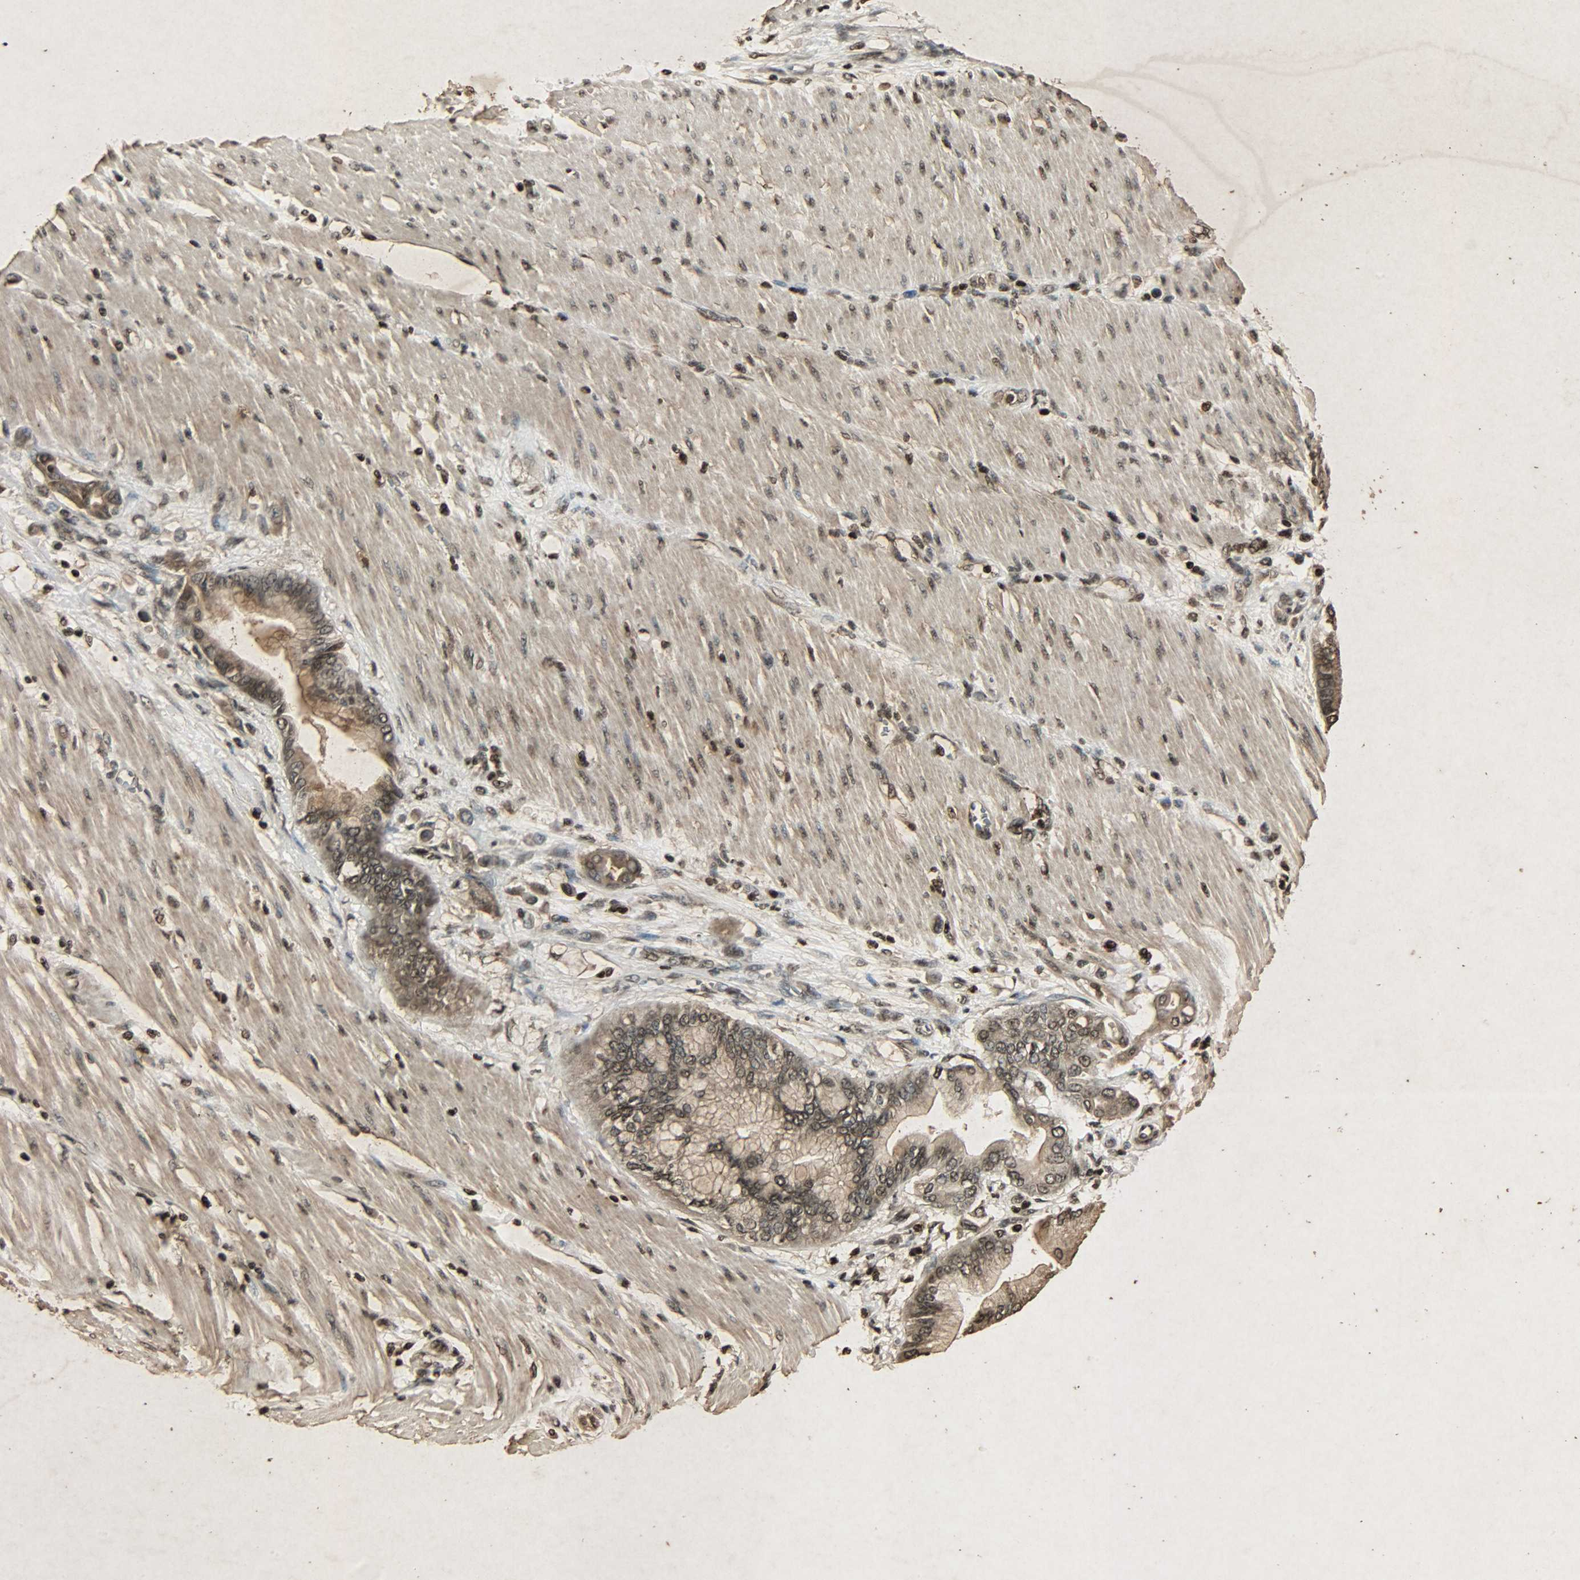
{"staining": {"intensity": "strong", "quantity": ">75%", "location": "cytoplasmic/membranous,nuclear"}, "tissue": "pancreatic cancer", "cell_type": "Tumor cells", "image_type": "cancer", "snomed": [{"axis": "morphology", "description": "Adenocarcinoma, NOS"}, {"axis": "morphology", "description": "Adenocarcinoma, metastatic, NOS"}, {"axis": "topography", "description": "Lymph node"}, {"axis": "topography", "description": "Pancreas"}, {"axis": "topography", "description": "Duodenum"}], "caption": "IHC micrograph of pancreatic metastatic adenocarcinoma stained for a protein (brown), which reveals high levels of strong cytoplasmic/membranous and nuclear expression in about >75% of tumor cells.", "gene": "PPP3R1", "patient": {"sex": "female", "age": 64}}